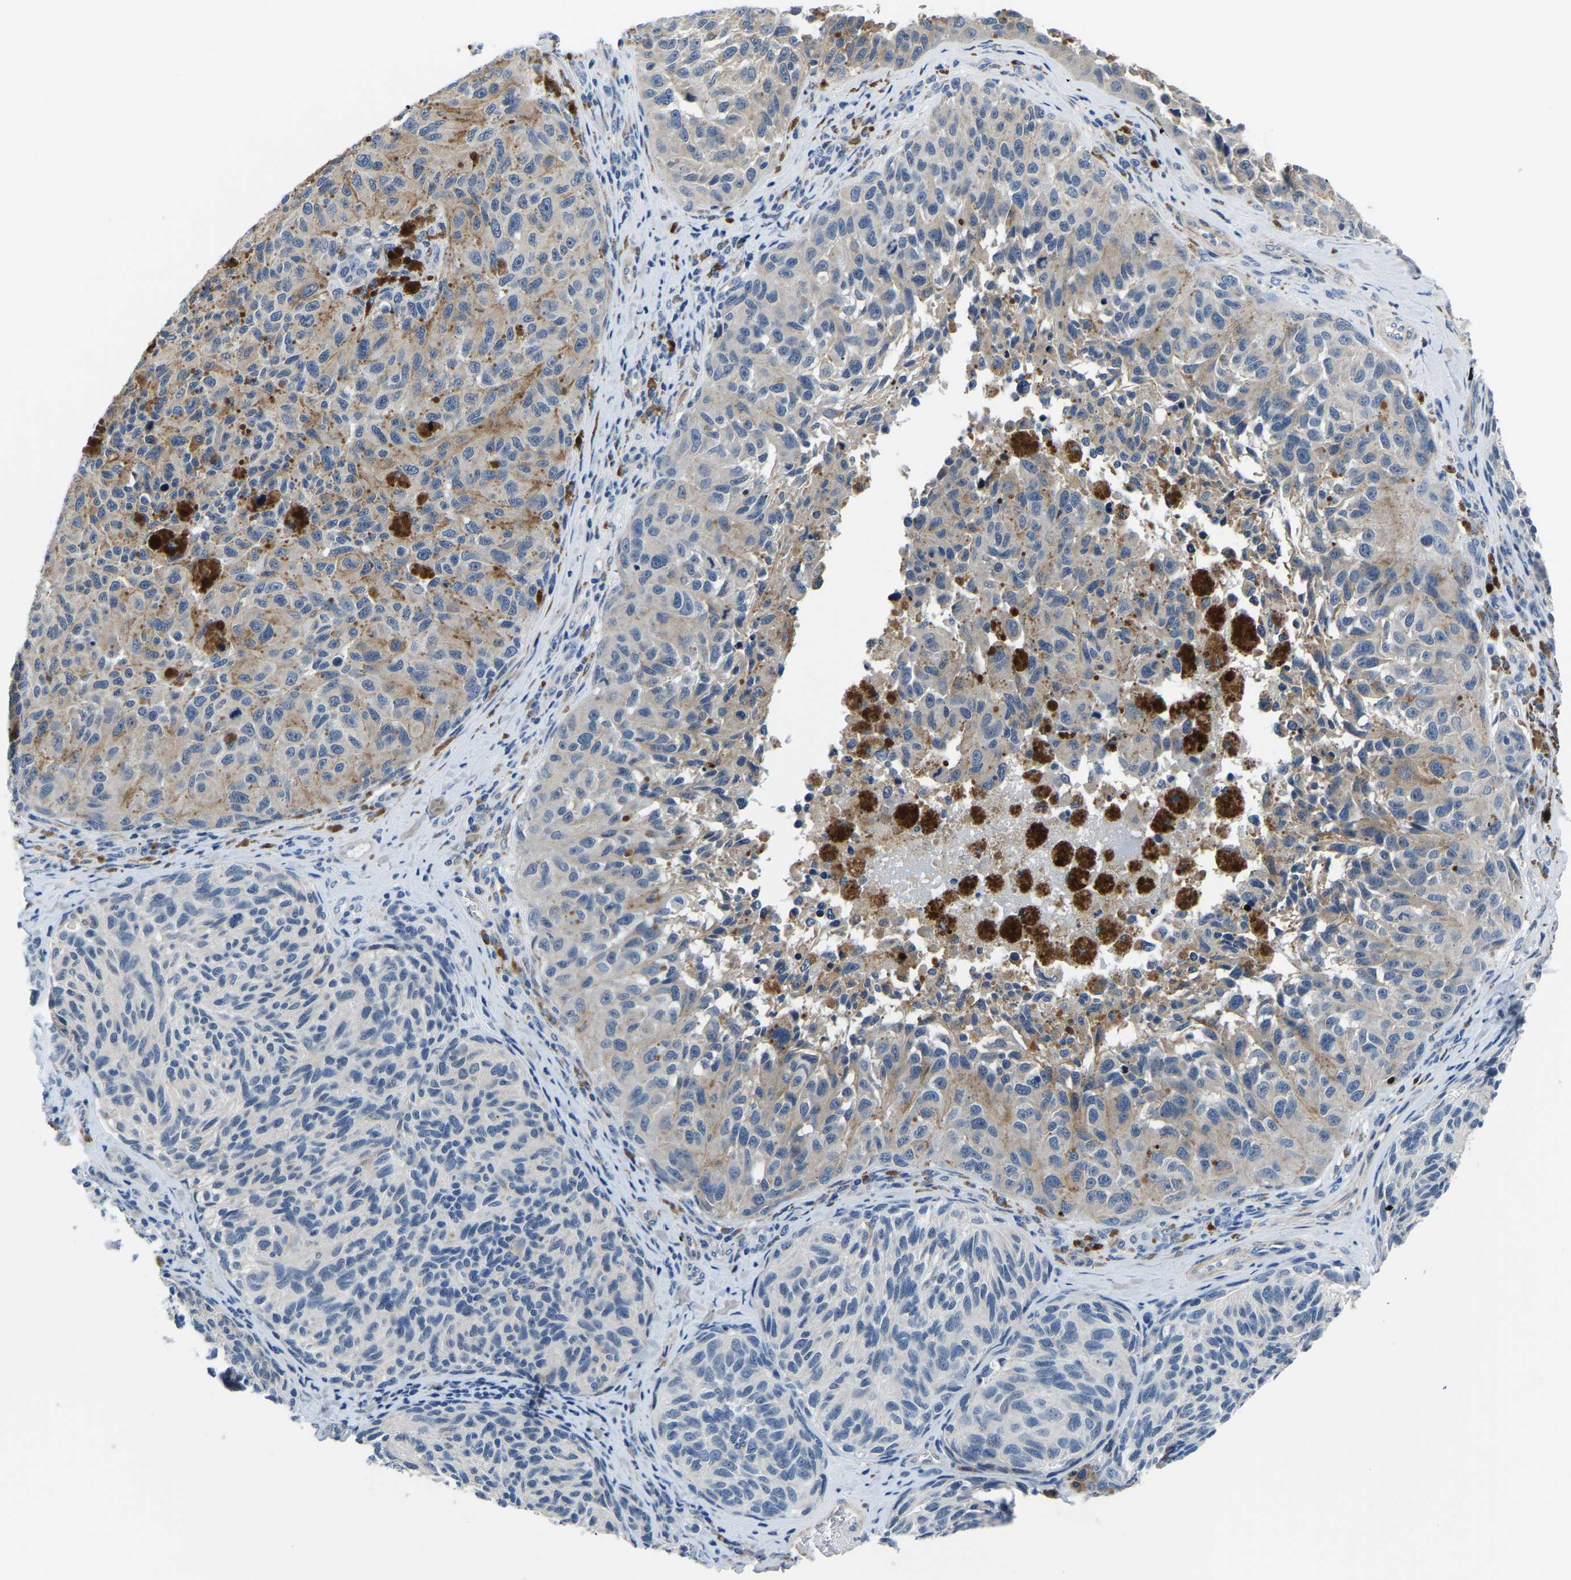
{"staining": {"intensity": "weak", "quantity": "<25%", "location": "cytoplasmic/membranous"}, "tissue": "melanoma", "cell_type": "Tumor cells", "image_type": "cancer", "snomed": [{"axis": "morphology", "description": "Malignant melanoma, NOS"}, {"axis": "topography", "description": "Skin"}], "caption": "Tumor cells show no significant protein staining in melanoma.", "gene": "LIAS", "patient": {"sex": "female", "age": 73}}